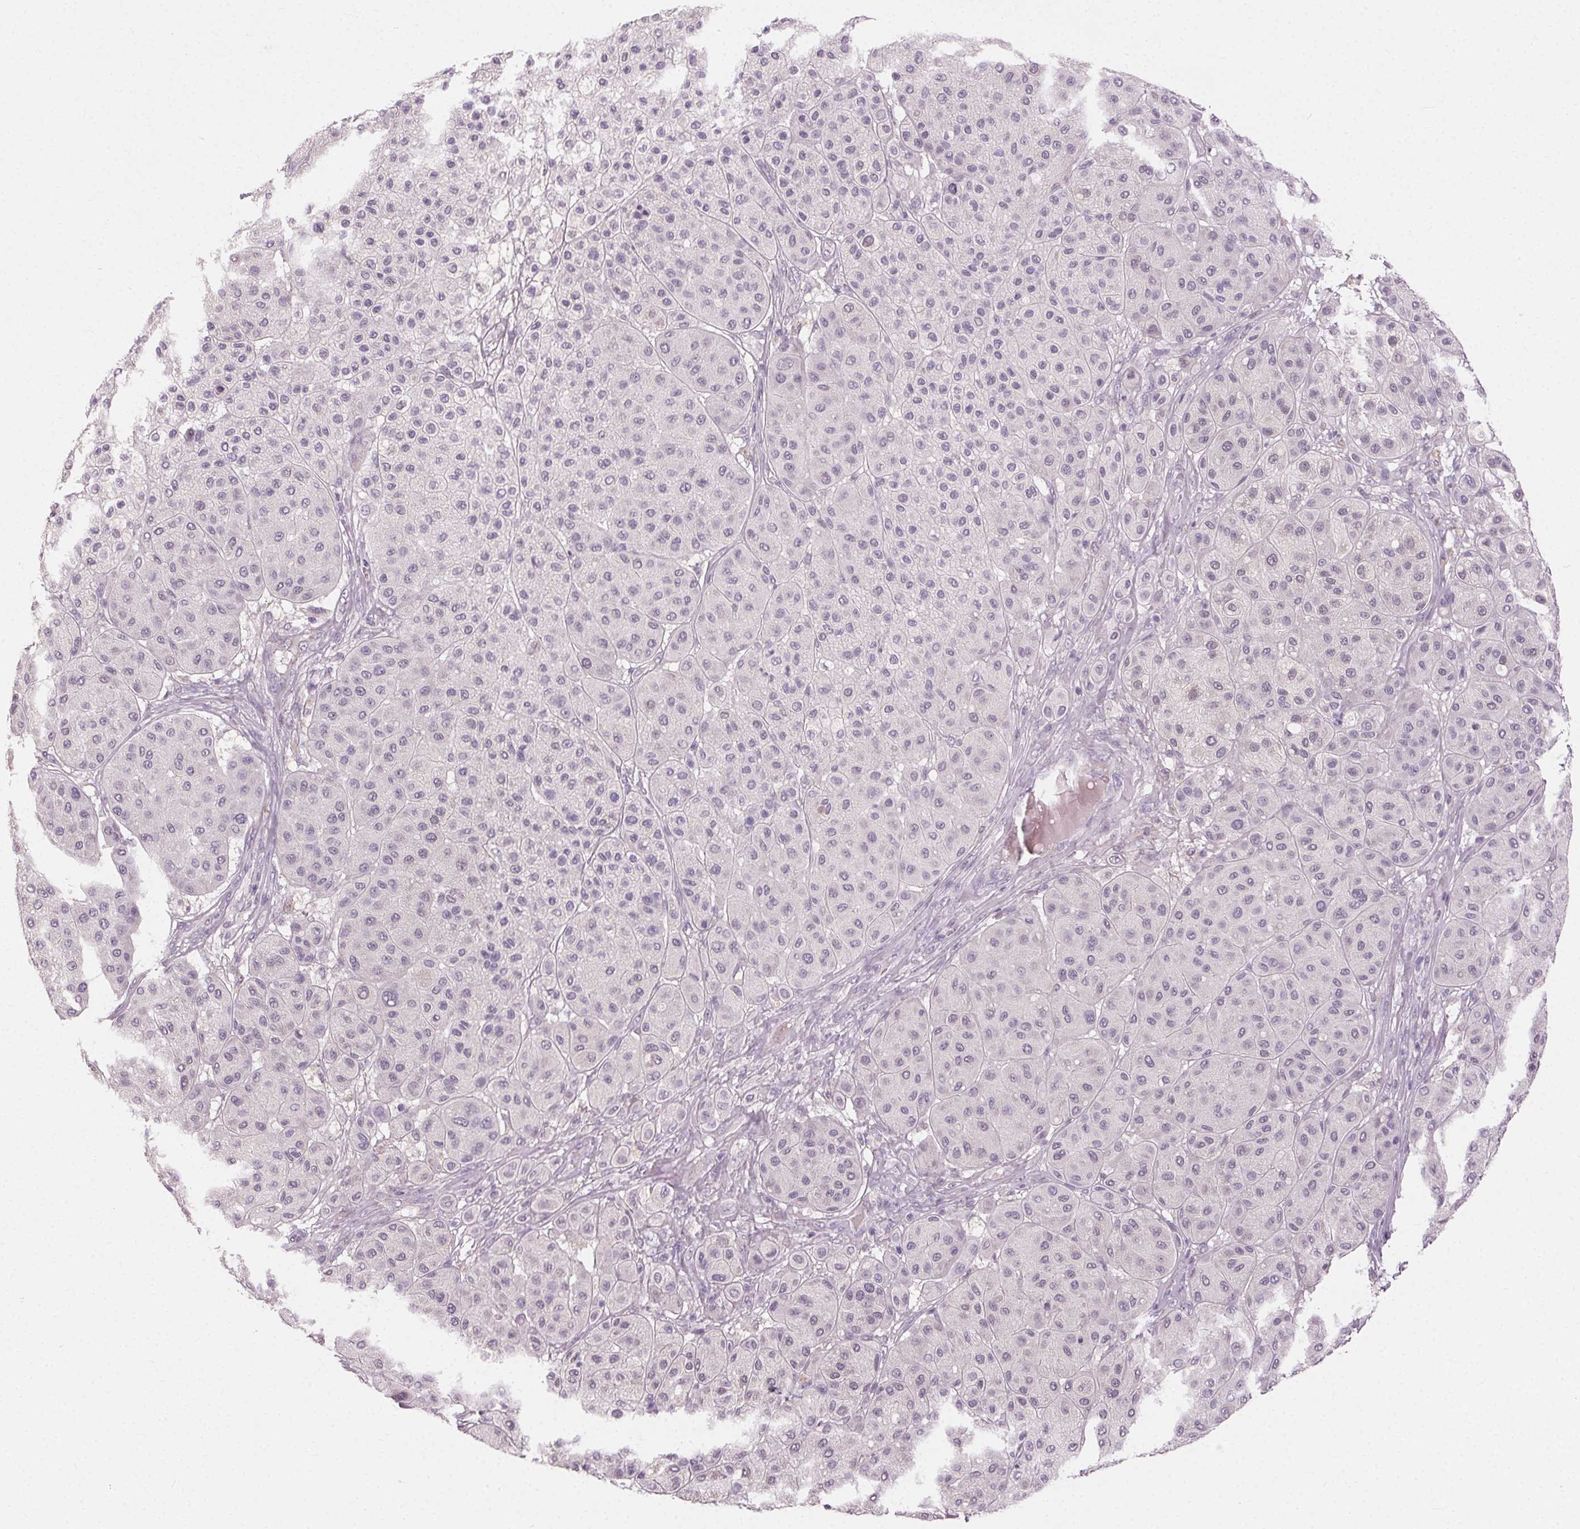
{"staining": {"intensity": "negative", "quantity": "none", "location": "none"}, "tissue": "melanoma", "cell_type": "Tumor cells", "image_type": "cancer", "snomed": [{"axis": "morphology", "description": "Malignant melanoma, Metastatic site"}, {"axis": "topography", "description": "Smooth muscle"}], "caption": "Immunohistochemical staining of human malignant melanoma (metastatic site) demonstrates no significant expression in tumor cells.", "gene": "CLTRN", "patient": {"sex": "male", "age": 41}}